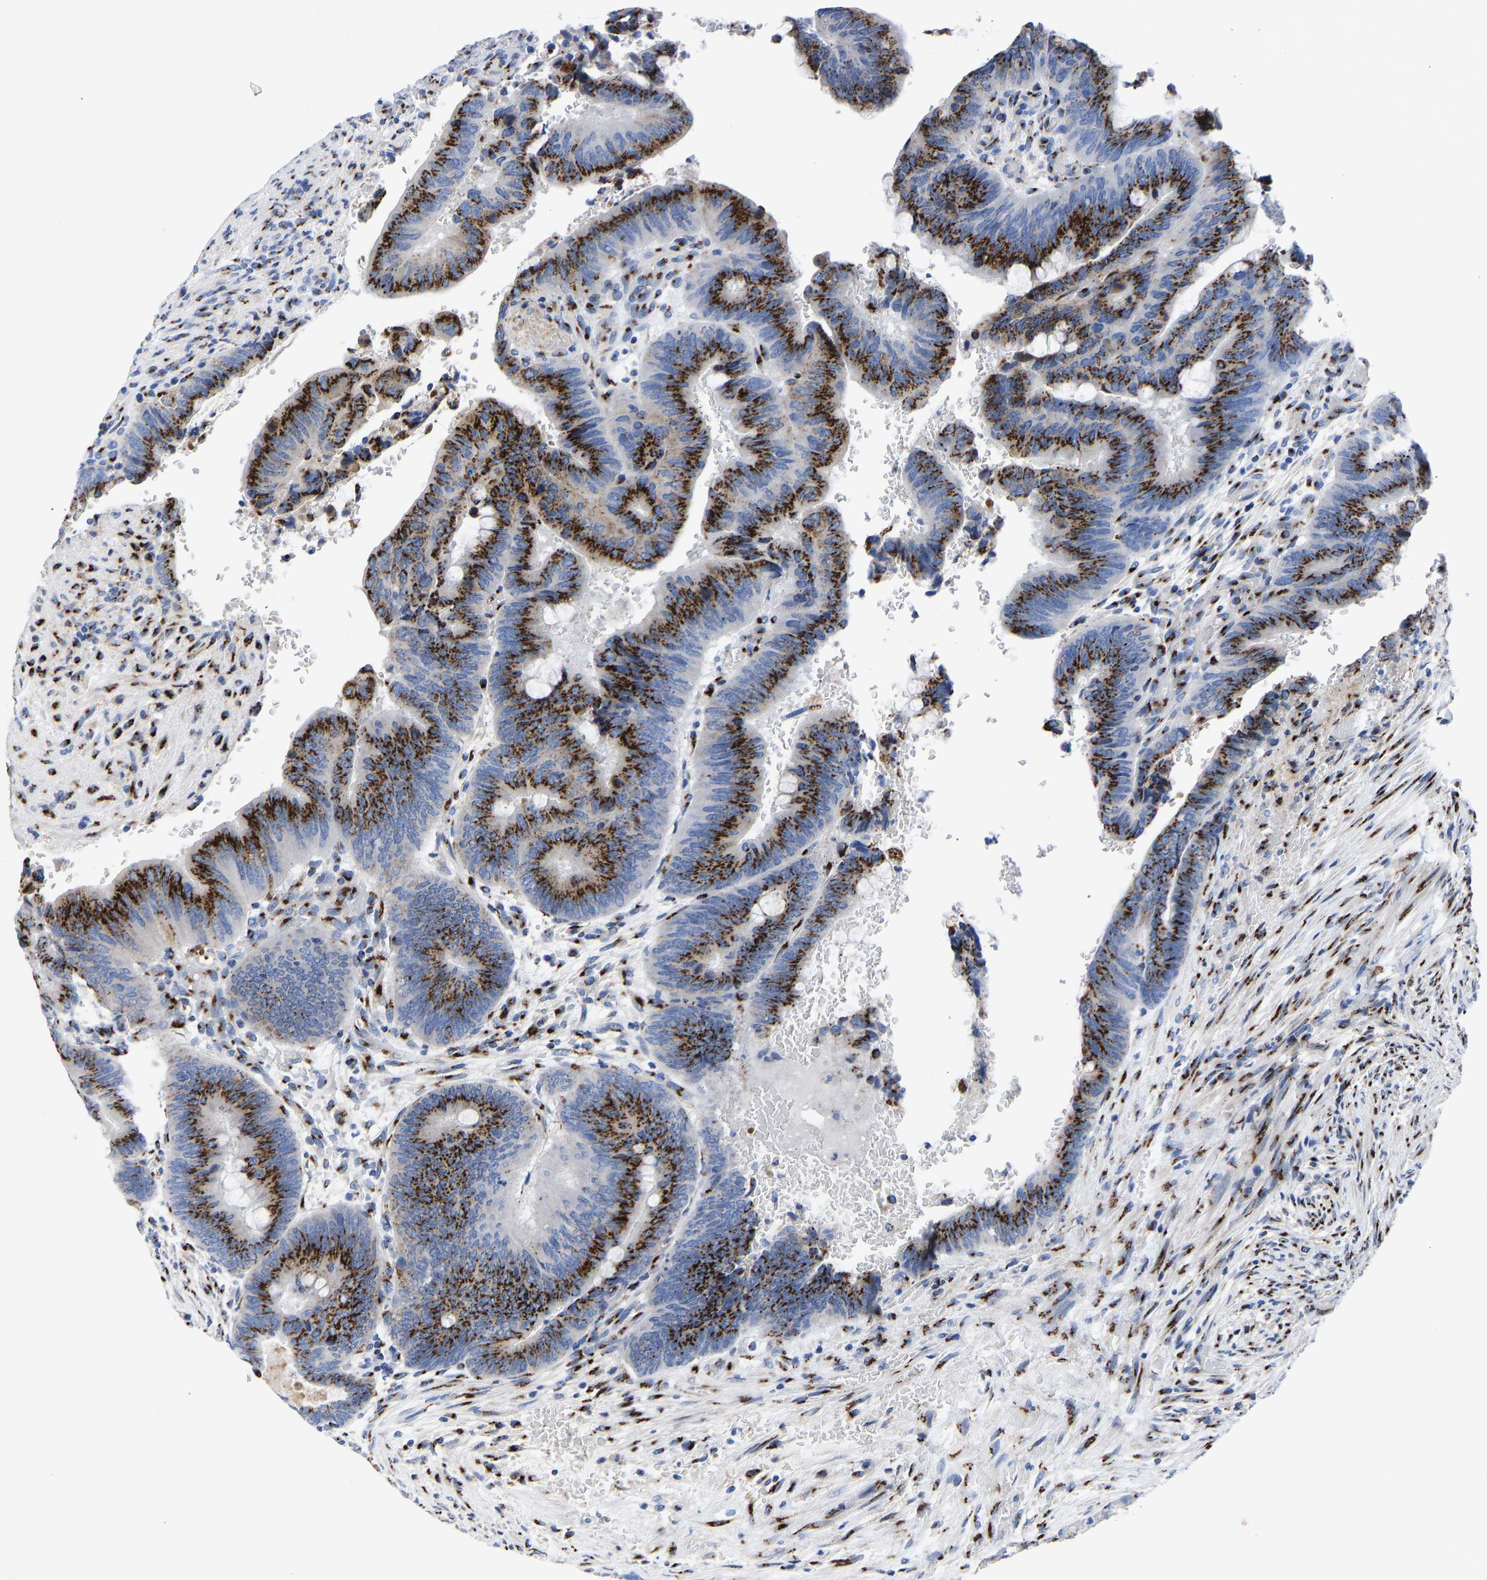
{"staining": {"intensity": "strong", "quantity": ">75%", "location": "cytoplasmic/membranous"}, "tissue": "colorectal cancer", "cell_type": "Tumor cells", "image_type": "cancer", "snomed": [{"axis": "morphology", "description": "Normal tissue, NOS"}, {"axis": "morphology", "description": "Adenocarcinoma, NOS"}, {"axis": "topography", "description": "Rectum"}], "caption": "Tumor cells show high levels of strong cytoplasmic/membranous positivity in about >75% of cells in adenocarcinoma (colorectal). The staining is performed using DAB brown chromogen to label protein expression. The nuclei are counter-stained blue using hematoxylin.", "gene": "TMEM87A", "patient": {"sex": "male", "age": 92}}